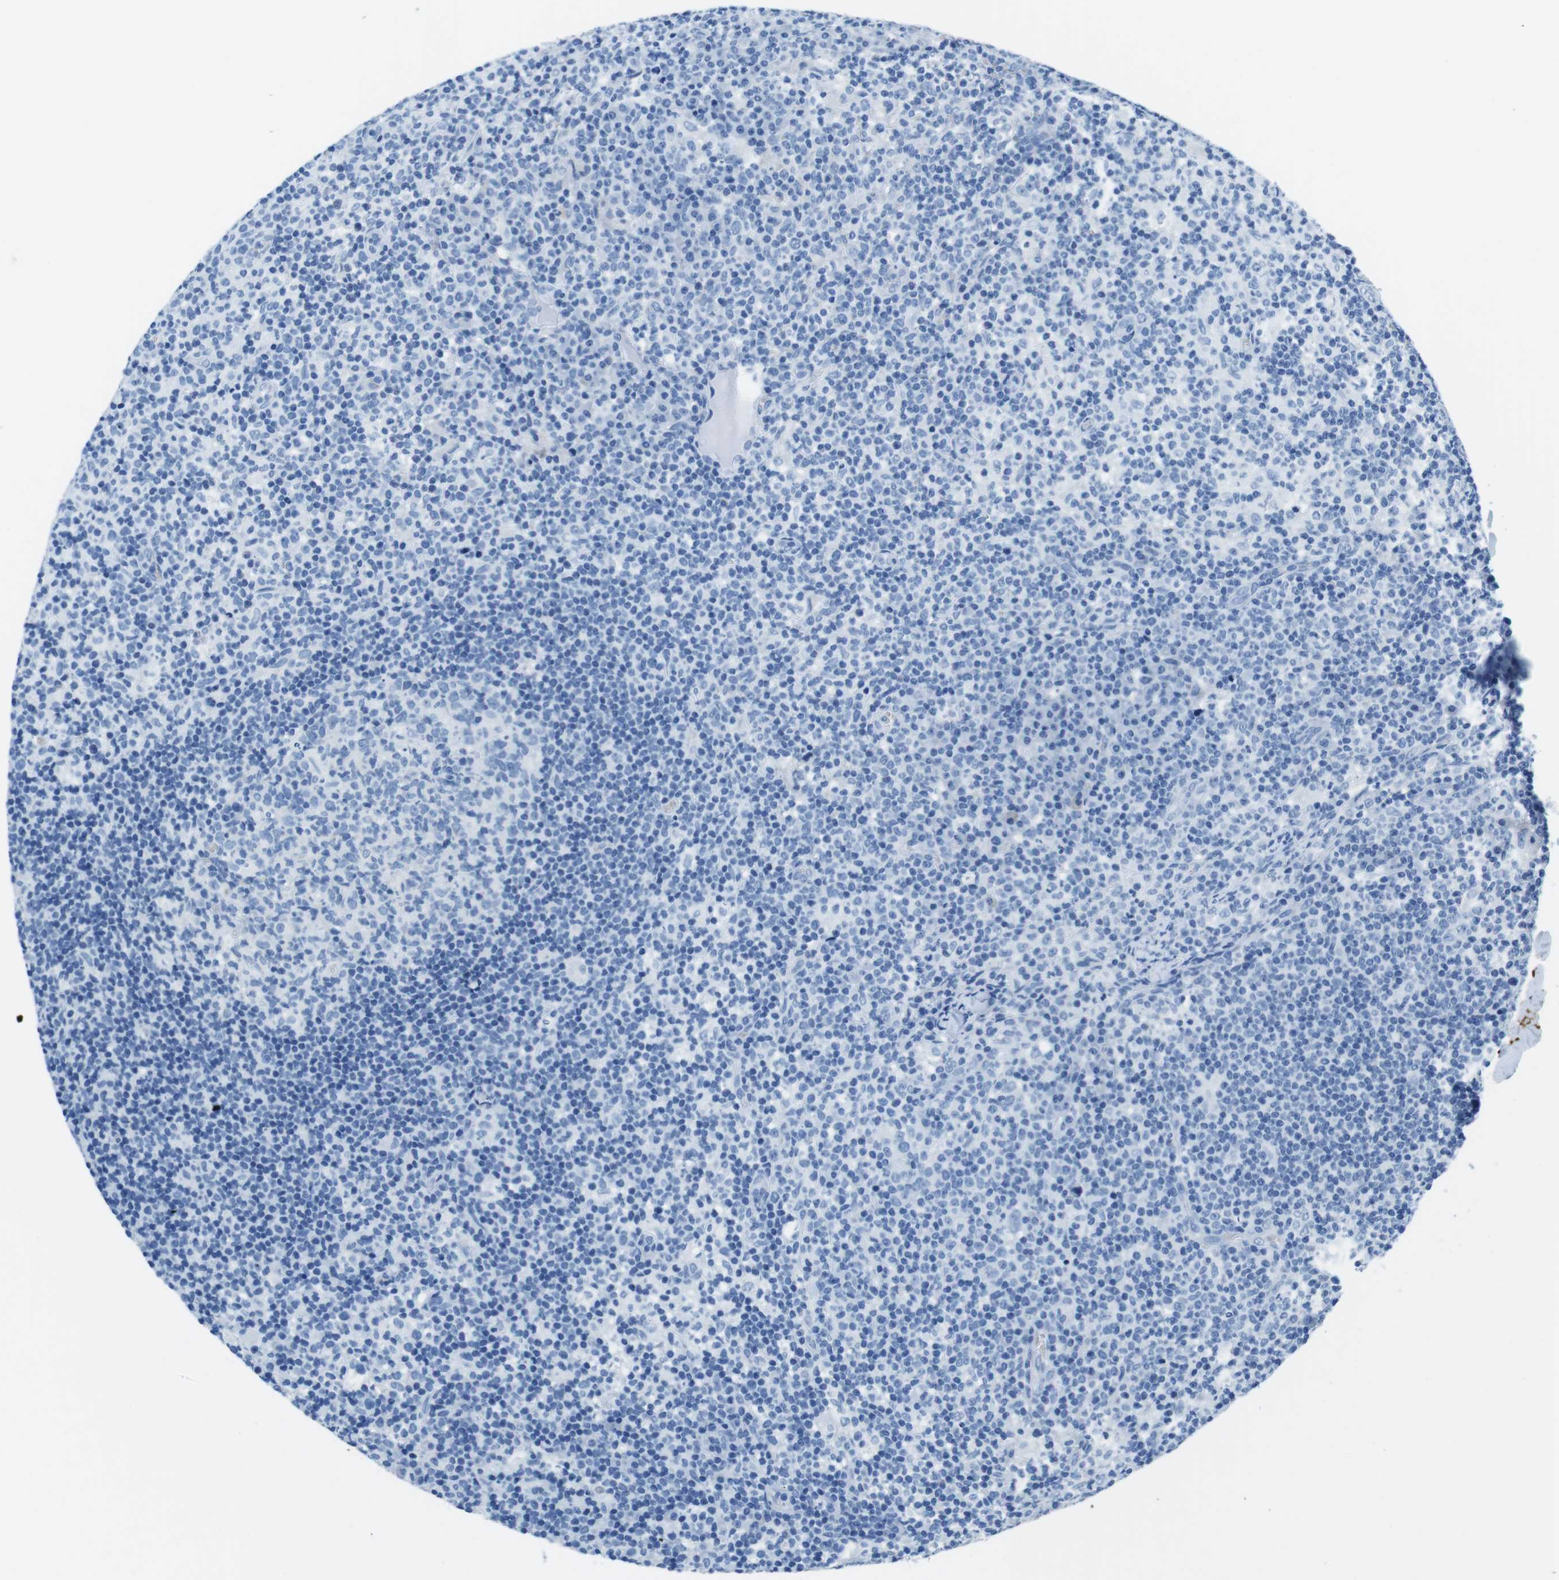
{"staining": {"intensity": "negative", "quantity": "none", "location": "none"}, "tissue": "lymph node", "cell_type": "Germinal center cells", "image_type": "normal", "snomed": [{"axis": "morphology", "description": "Normal tissue, NOS"}, {"axis": "morphology", "description": "Inflammation, NOS"}, {"axis": "topography", "description": "Lymph node"}], "caption": "Protein analysis of benign lymph node reveals no significant expression in germinal center cells. (DAB immunohistochemistry (IHC) with hematoxylin counter stain).", "gene": "TFAP2C", "patient": {"sex": "male", "age": 55}}